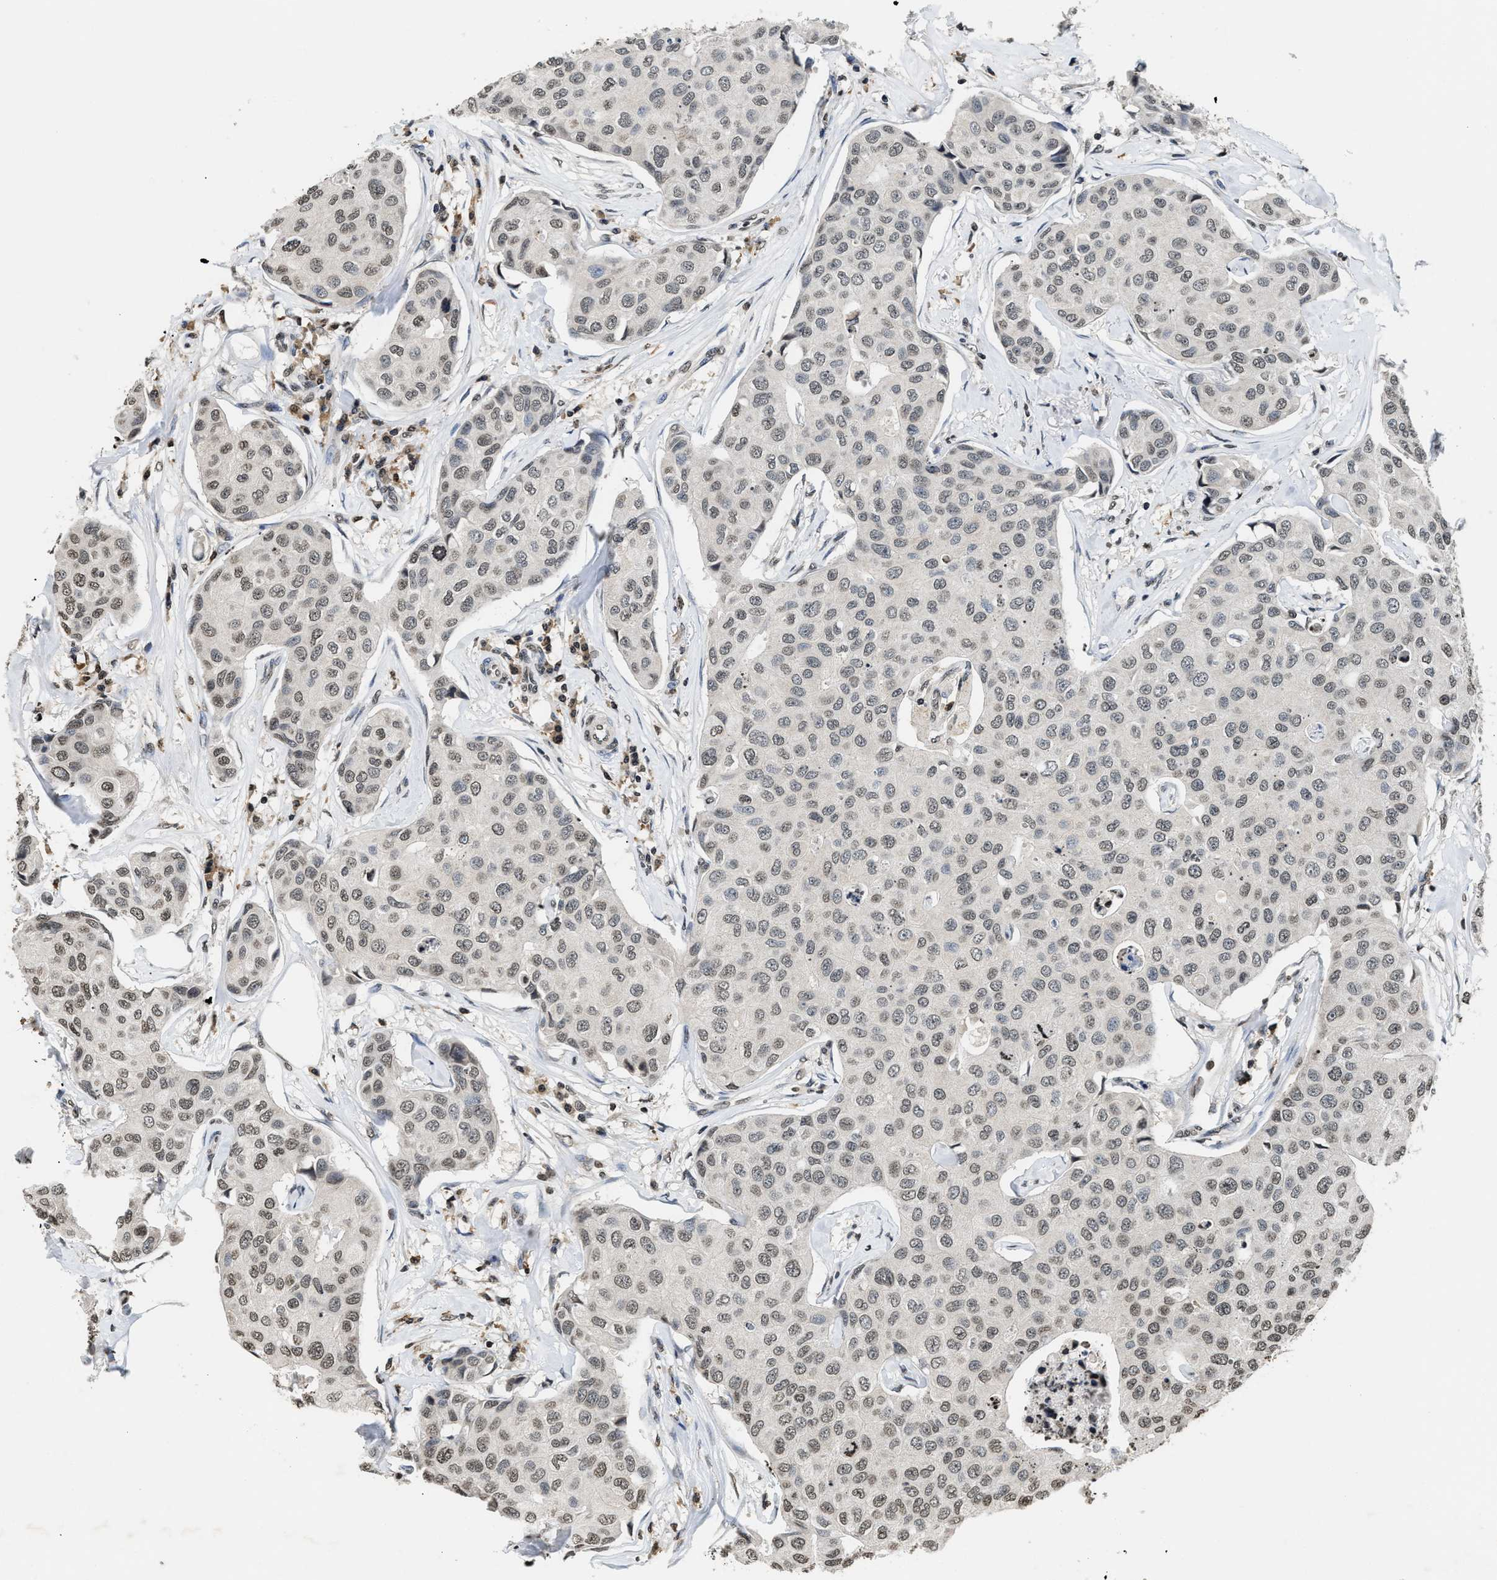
{"staining": {"intensity": "weak", "quantity": "<25%", "location": "nuclear"}, "tissue": "breast cancer", "cell_type": "Tumor cells", "image_type": "cancer", "snomed": [{"axis": "morphology", "description": "Duct carcinoma"}, {"axis": "topography", "description": "Breast"}], "caption": "A photomicrograph of human breast invasive ductal carcinoma is negative for staining in tumor cells.", "gene": "DNASE1L3", "patient": {"sex": "female", "age": 80}}